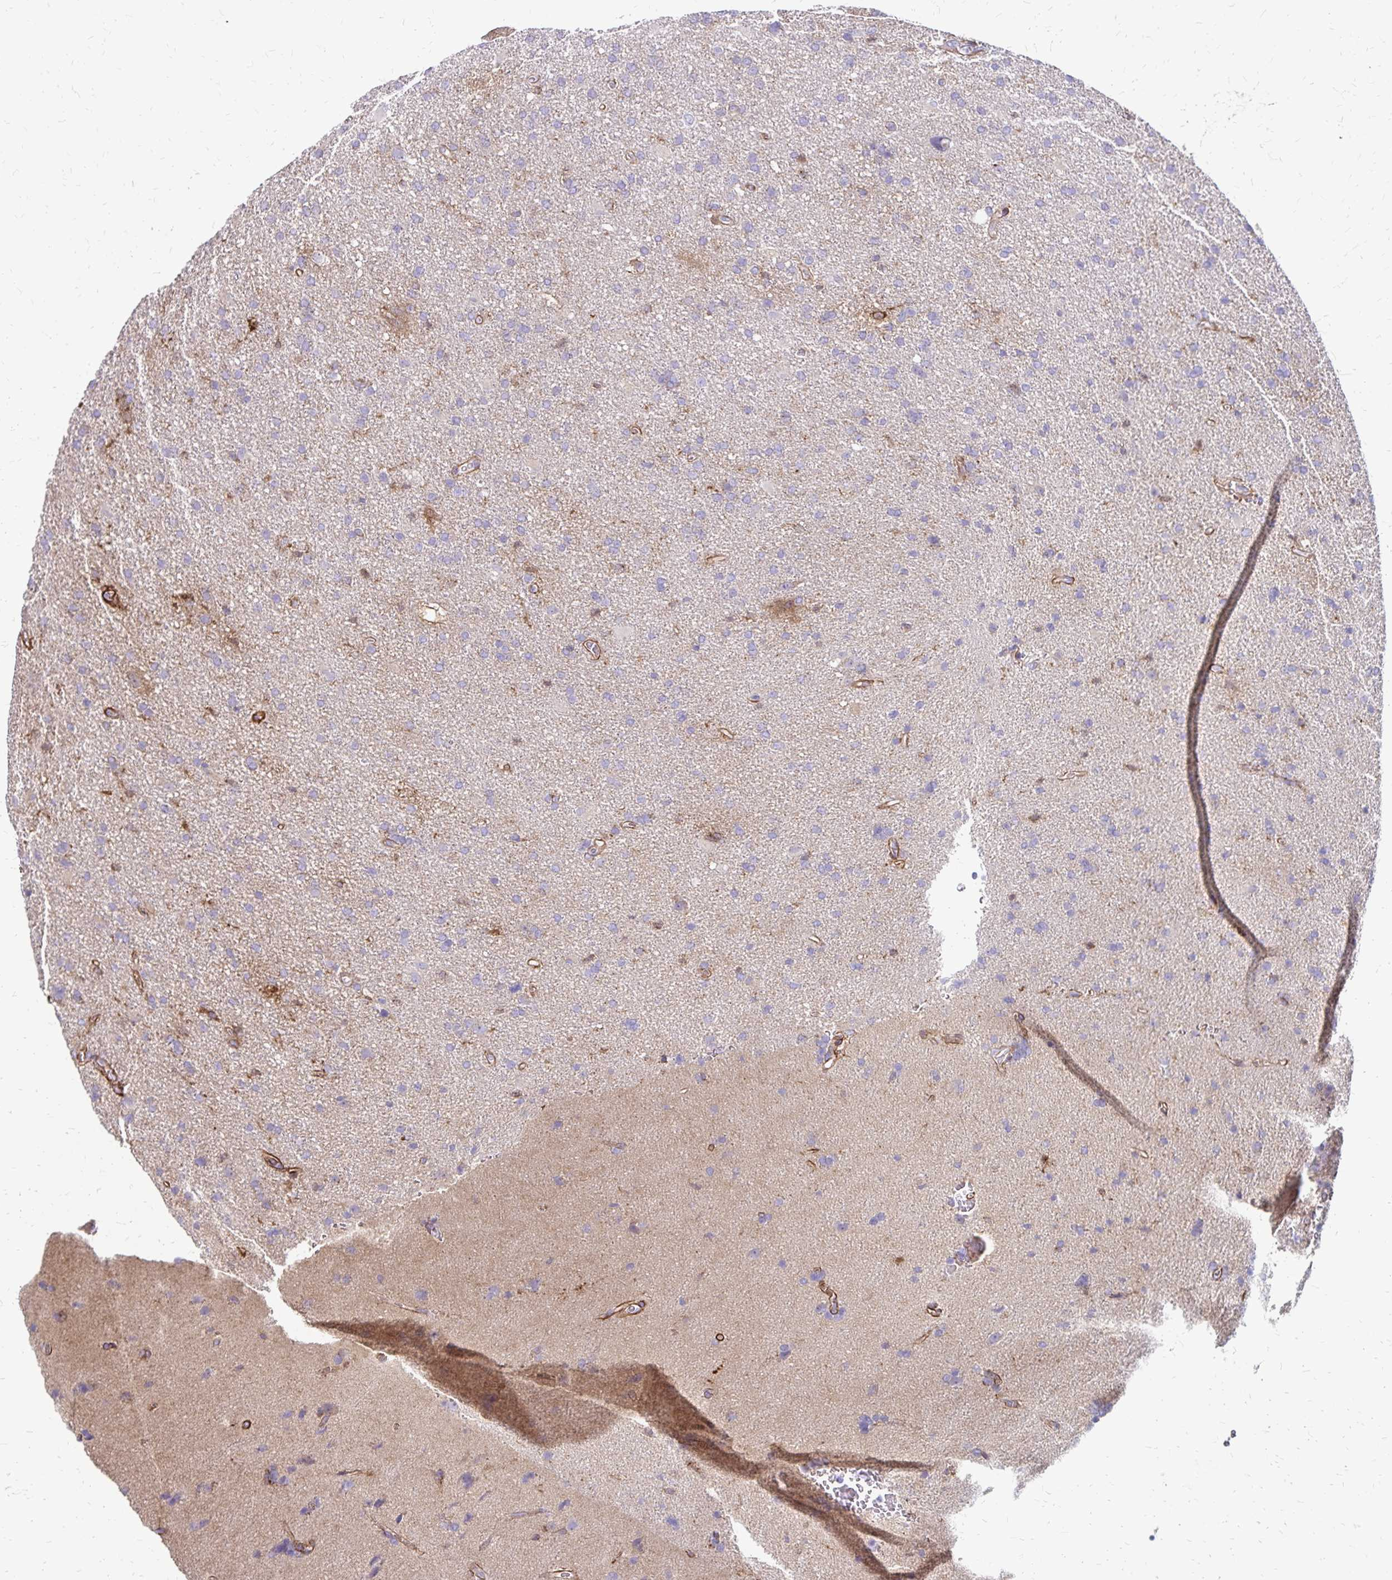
{"staining": {"intensity": "negative", "quantity": "none", "location": "none"}, "tissue": "glioma", "cell_type": "Tumor cells", "image_type": "cancer", "snomed": [{"axis": "morphology", "description": "Glioma, malignant, Low grade"}, {"axis": "topography", "description": "Brain"}], "caption": "DAB immunohistochemical staining of glioma displays no significant expression in tumor cells.", "gene": "TNS3", "patient": {"sex": "male", "age": 66}}